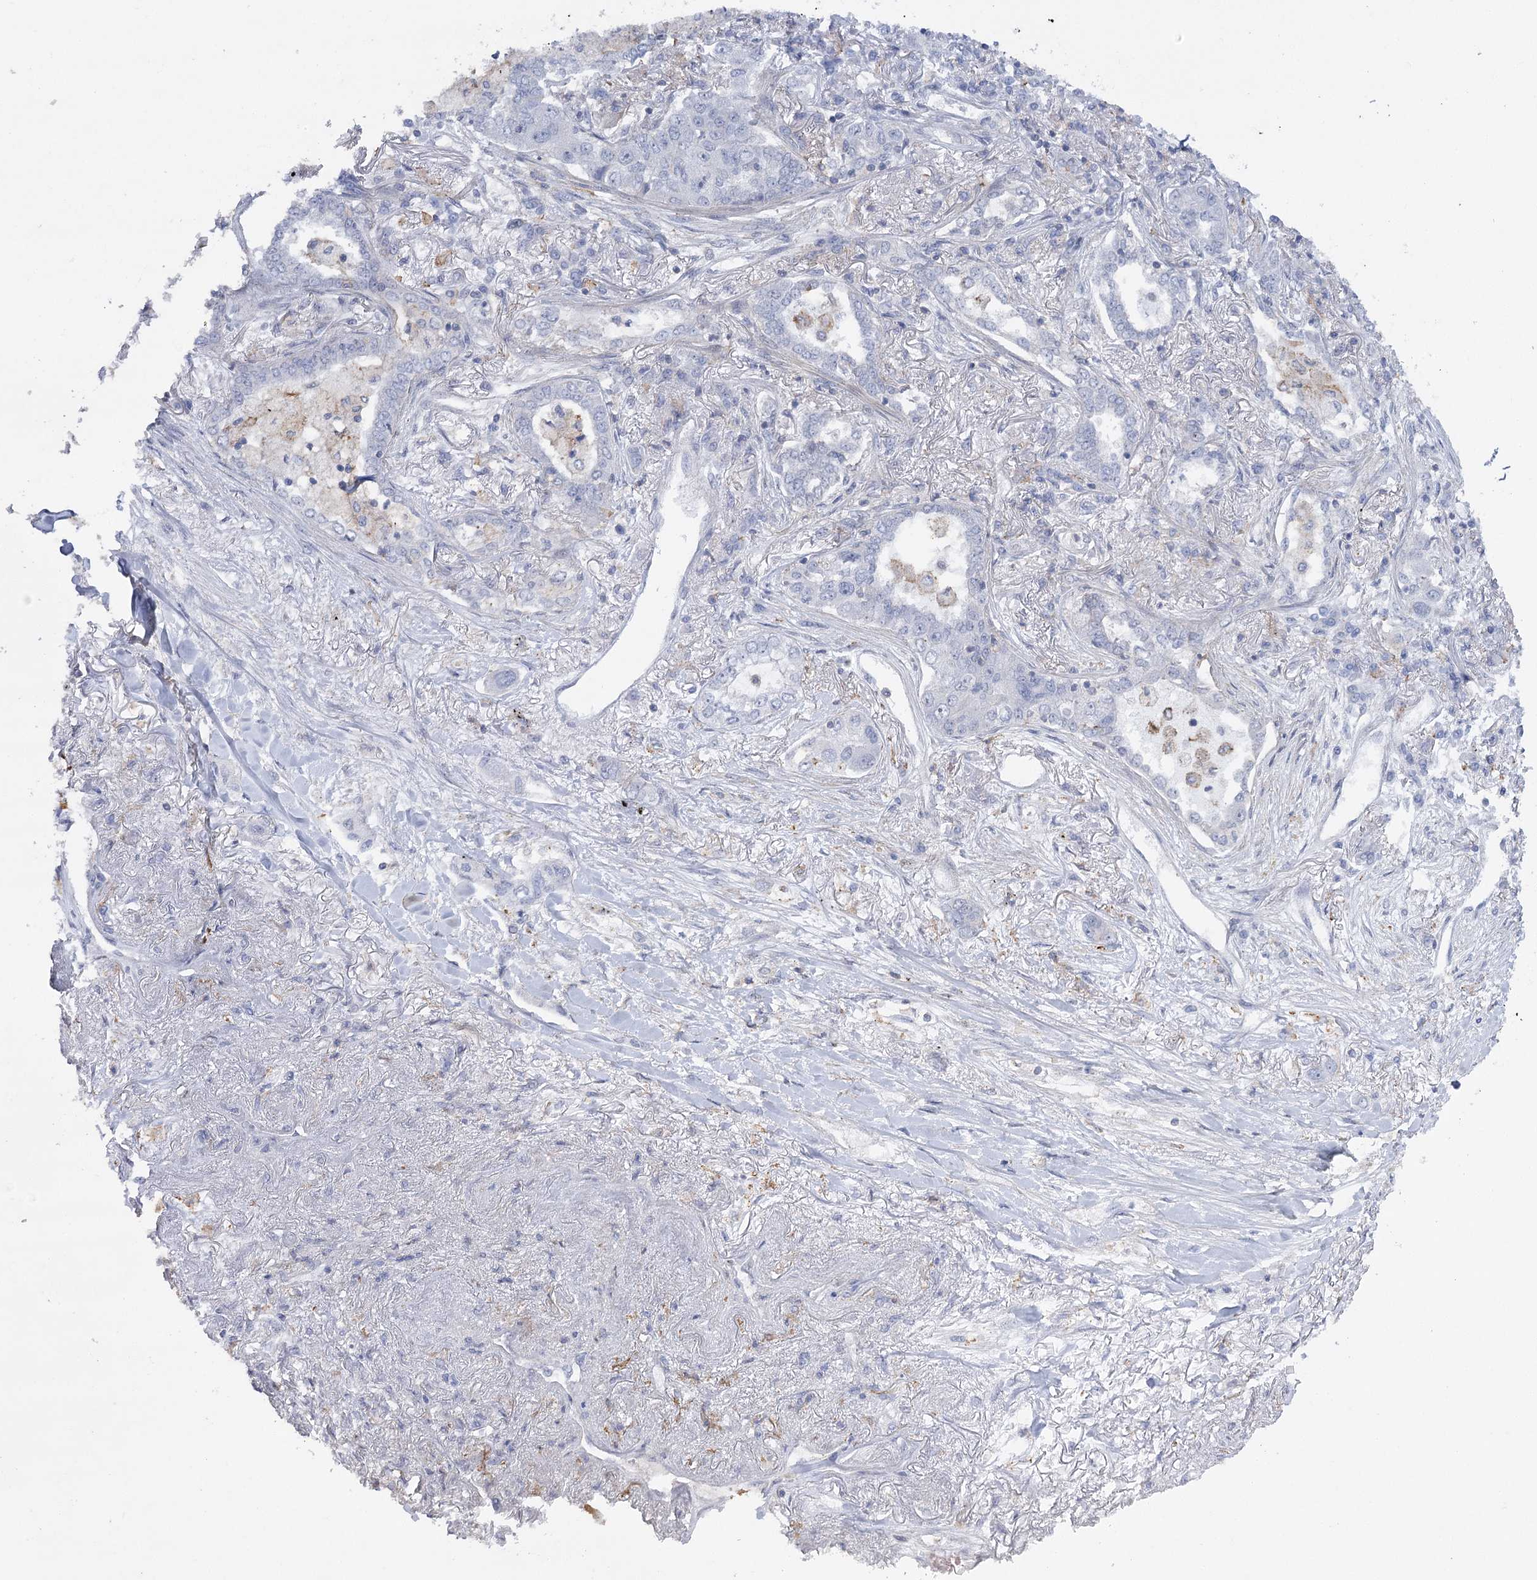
{"staining": {"intensity": "negative", "quantity": "none", "location": "none"}, "tissue": "lung cancer", "cell_type": "Tumor cells", "image_type": "cancer", "snomed": [{"axis": "morphology", "description": "Adenocarcinoma, NOS"}, {"axis": "topography", "description": "Lung"}], "caption": "Lung cancer (adenocarcinoma) was stained to show a protein in brown. There is no significant staining in tumor cells. (DAB (3,3'-diaminobenzidine) immunohistochemistry (IHC), high magnification).", "gene": "OBSL1", "patient": {"sex": "male", "age": 49}}